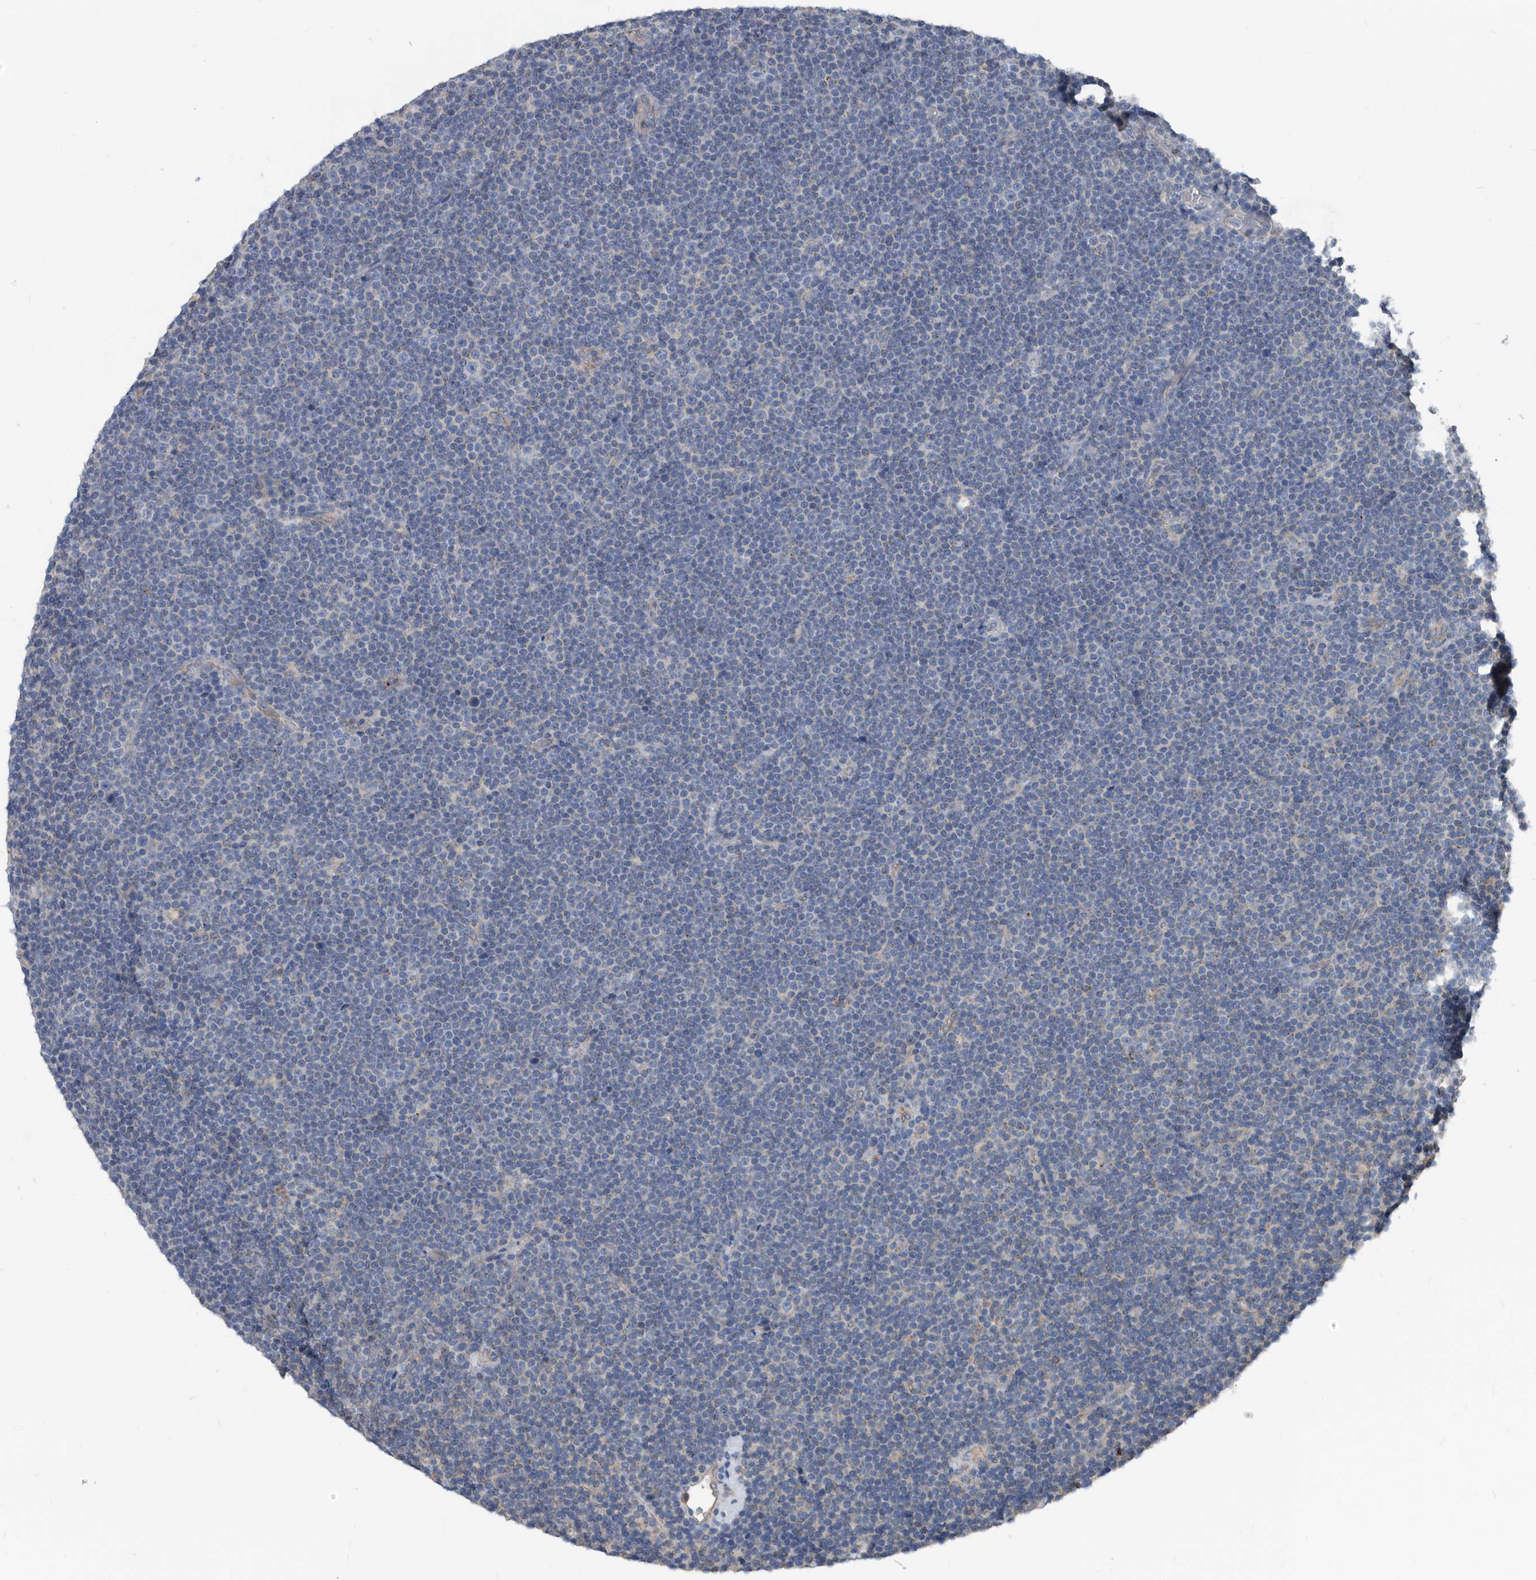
{"staining": {"intensity": "negative", "quantity": "none", "location": "none"}, "tissue": "lymphoma", "cell_type": "Tumor cells", "image_type": "cancer", "snomed": [{"axis": "morphology", "description": "Malignant lymphoma, non-Hodgkin's type, Low grade"}, {"axis": "topography", "description": "Lymph node"}], "caption": "This is a histopathology image of immunohistochemistry (IHC) staining of malignant lymphoma, non-Hodgkin's type (low-grade), which shows no positivity in tumor cells. Nuclei are stained in blue.", "gene": "AFAP1", "patient": {"sex": "female", "age": 67}}